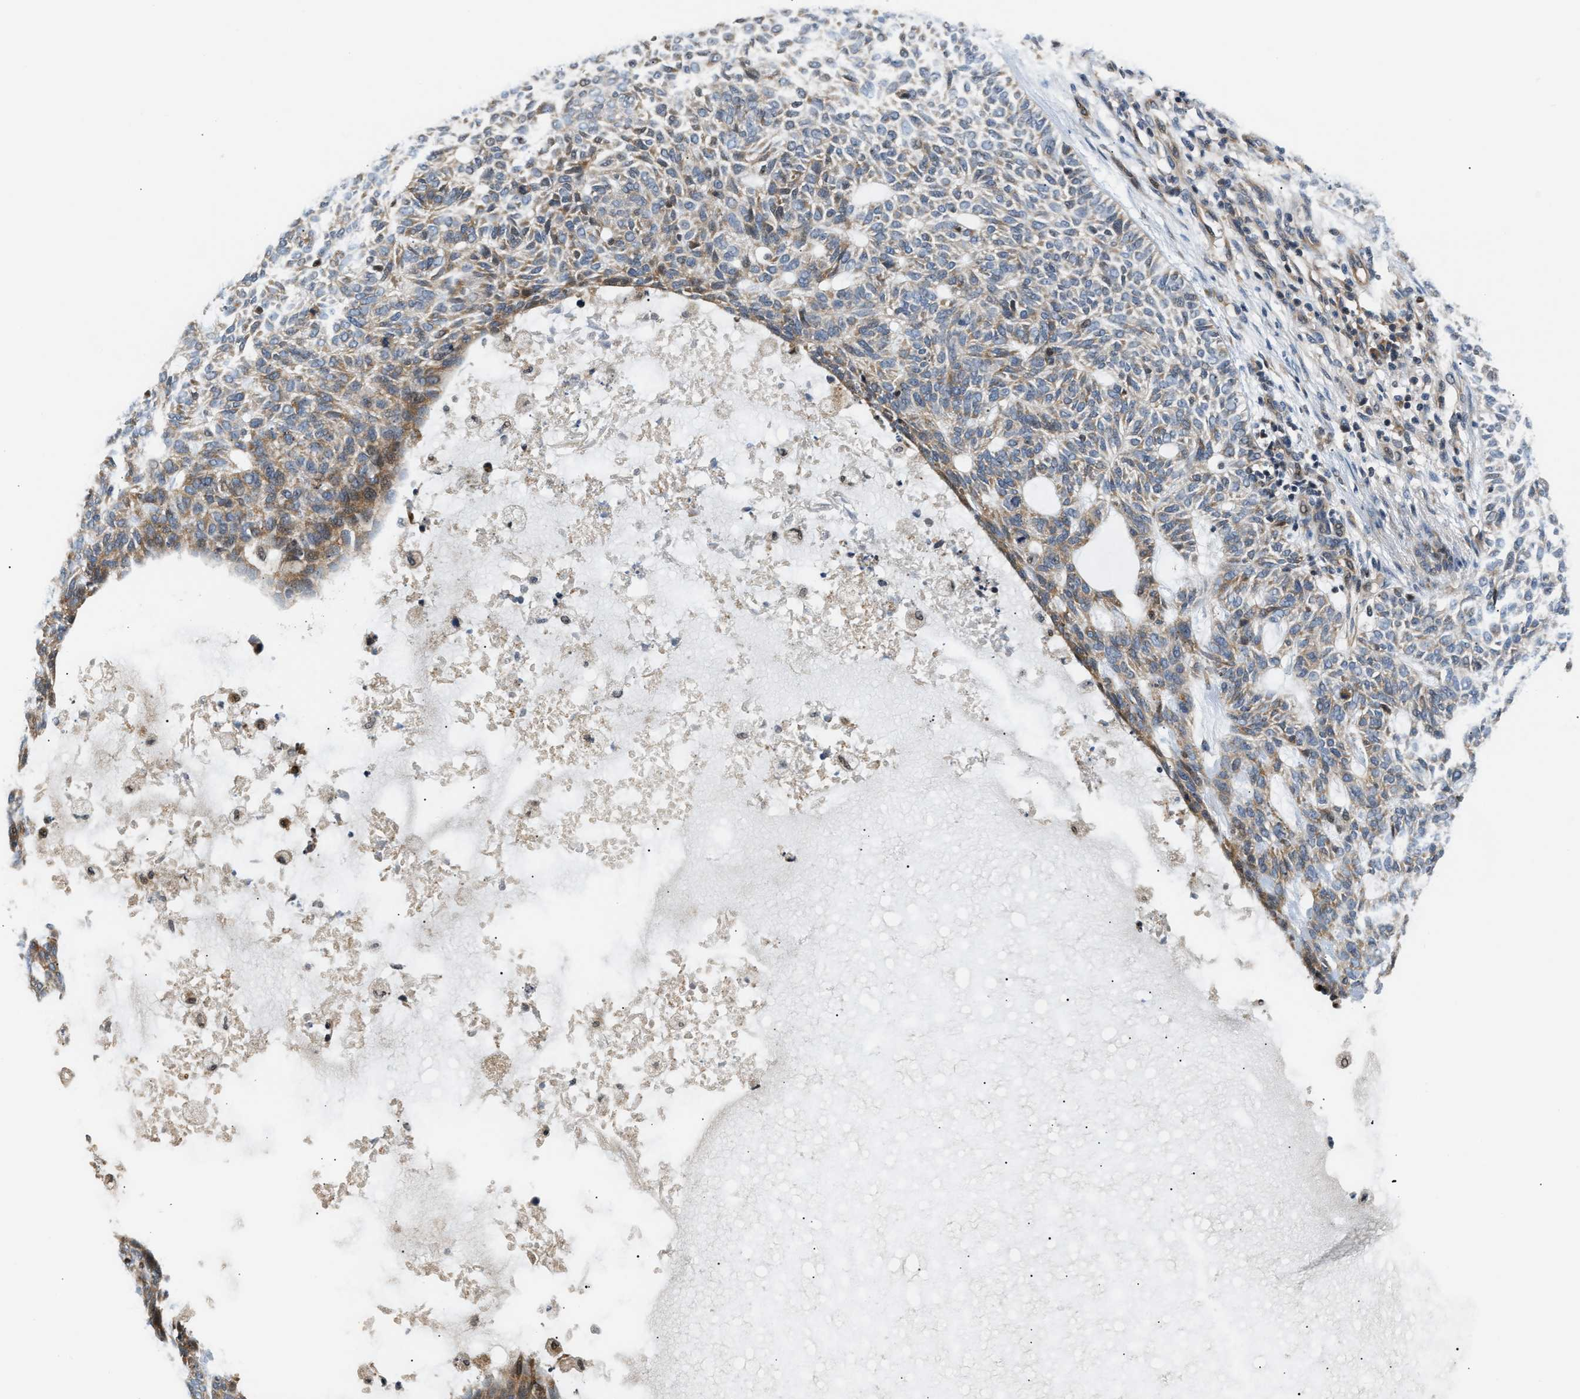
{"staining": {"intensity": "moderate", "quantity": "25%-75%", "location": "cytoplasmic/membranous"}, "tissue": "skin cancer", "cell_type": "Tumor cells", "image_type": "cancer", "snomed": [{"axis": "morphology", "description": "Basal cell carcinoma"}, {"axis": "topography", "description": "Skin"}], "caption": "A medium amount of moderate cytoplasmic/membranous expression is seen in about 25%-75% of tumor cells in basal cell carcinoma (skin) tissue. (IHC, brightfield microscopy, high magnification).", "gene": "TNIP2", "patient": {"sex": "male", "age": 87}}